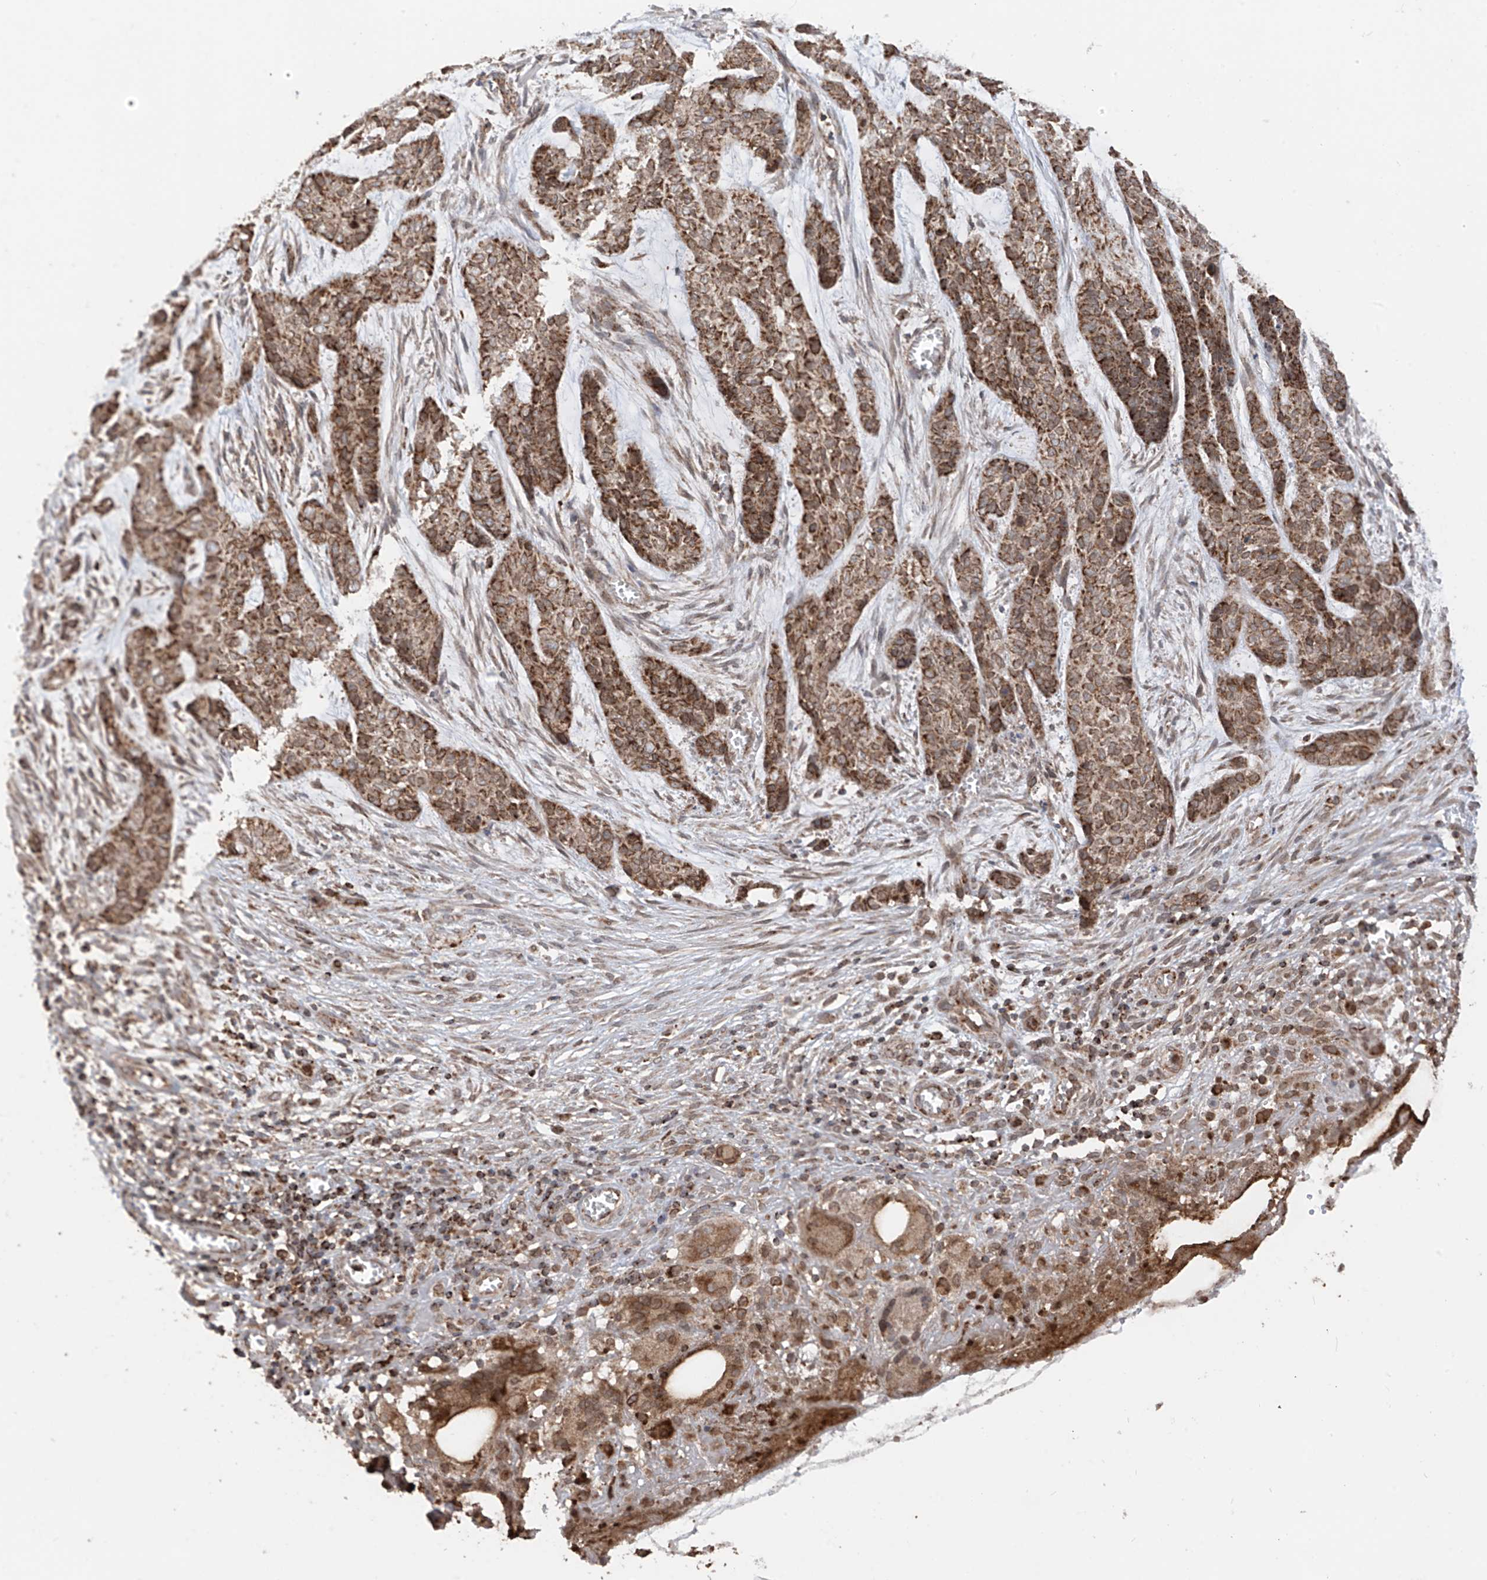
{"staining": {"intensity": "moderate", "quantity": ">75%", "location": "cytoplasmic/membranous"}, "tissue": "skin cancer", "cell_type": "Tumor cells", "image_type": "cancer", "snomed": [{"axis": "morphology", "description": "Basal cell carcinoma"}, {"axis": "topography", "description": "Skin"}], "caption": "High-magnification brightfield microscopy of skin cancer (basal cell carcinoma) stained with DAB (brown) and counterstained with hematoxylin (blue). tumor cells exhibit moderate cytoplasmic/membranous positivity is appreciated in about>75% of cells. (DAB IHC, brown staining for protein, blue staining for nuclei).", "gene": "AHCTF1", "patient": {"sex": "female", "age": 64}}